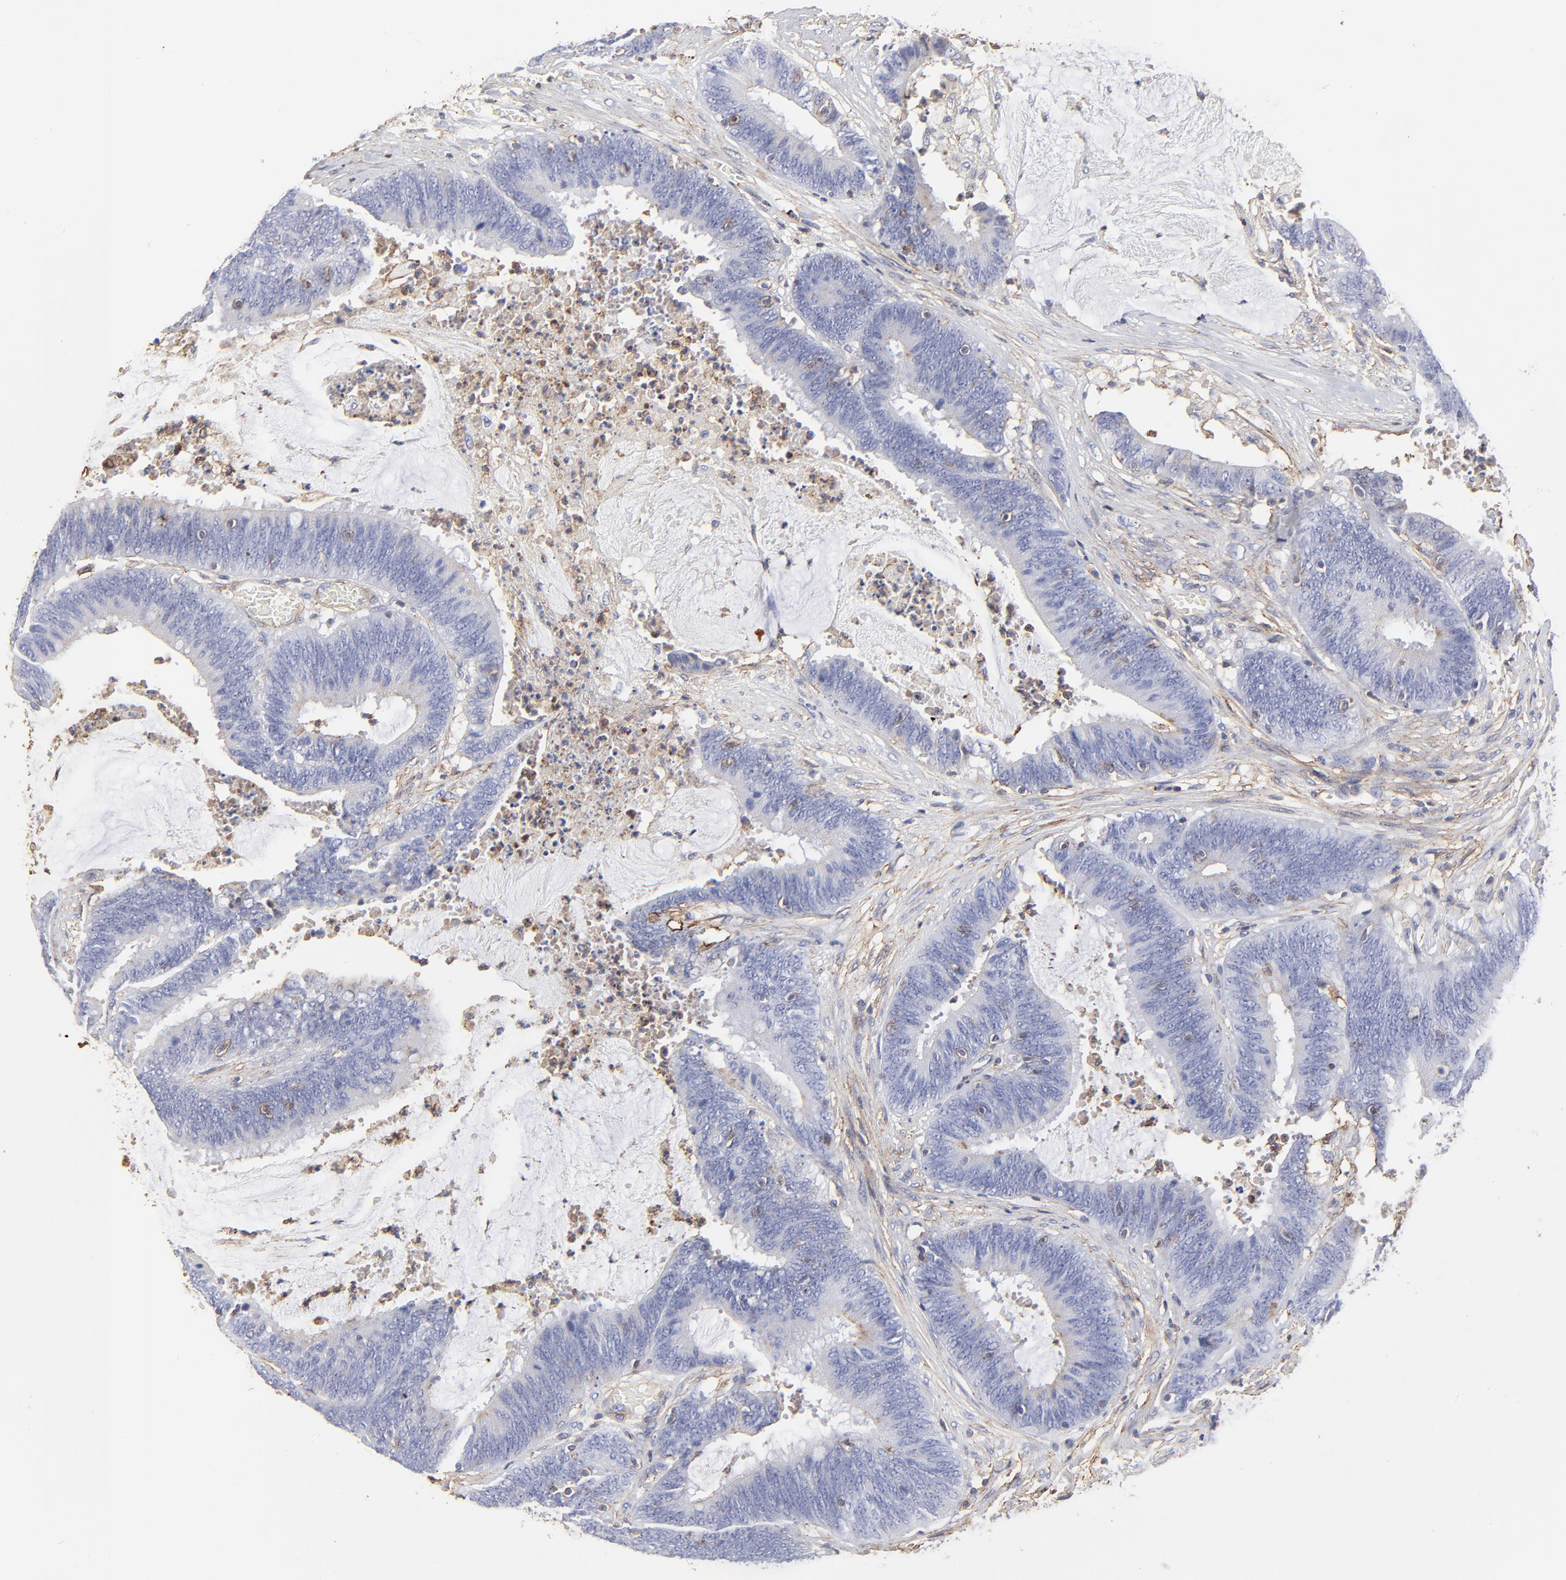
{"staining": {"intensity": "negative", "quantity": "none", "location": "none"}, "tissue": "colorectal cancer", "cell_type": "Tumor cells", "image_type": "cancer", "snomed": [{"axis": "morphology", "description": "Adenocarcinoma, NOS"}, {"axis": "topography", "description": "Rectum"}], "caption": "Colorectal cancer (adenocarcinoma) was stained to show a protein in brown. There is no significant positivity in tumor cells.", "gene": "ANXA6", "patient": {"sex": "female", "age": 66}}